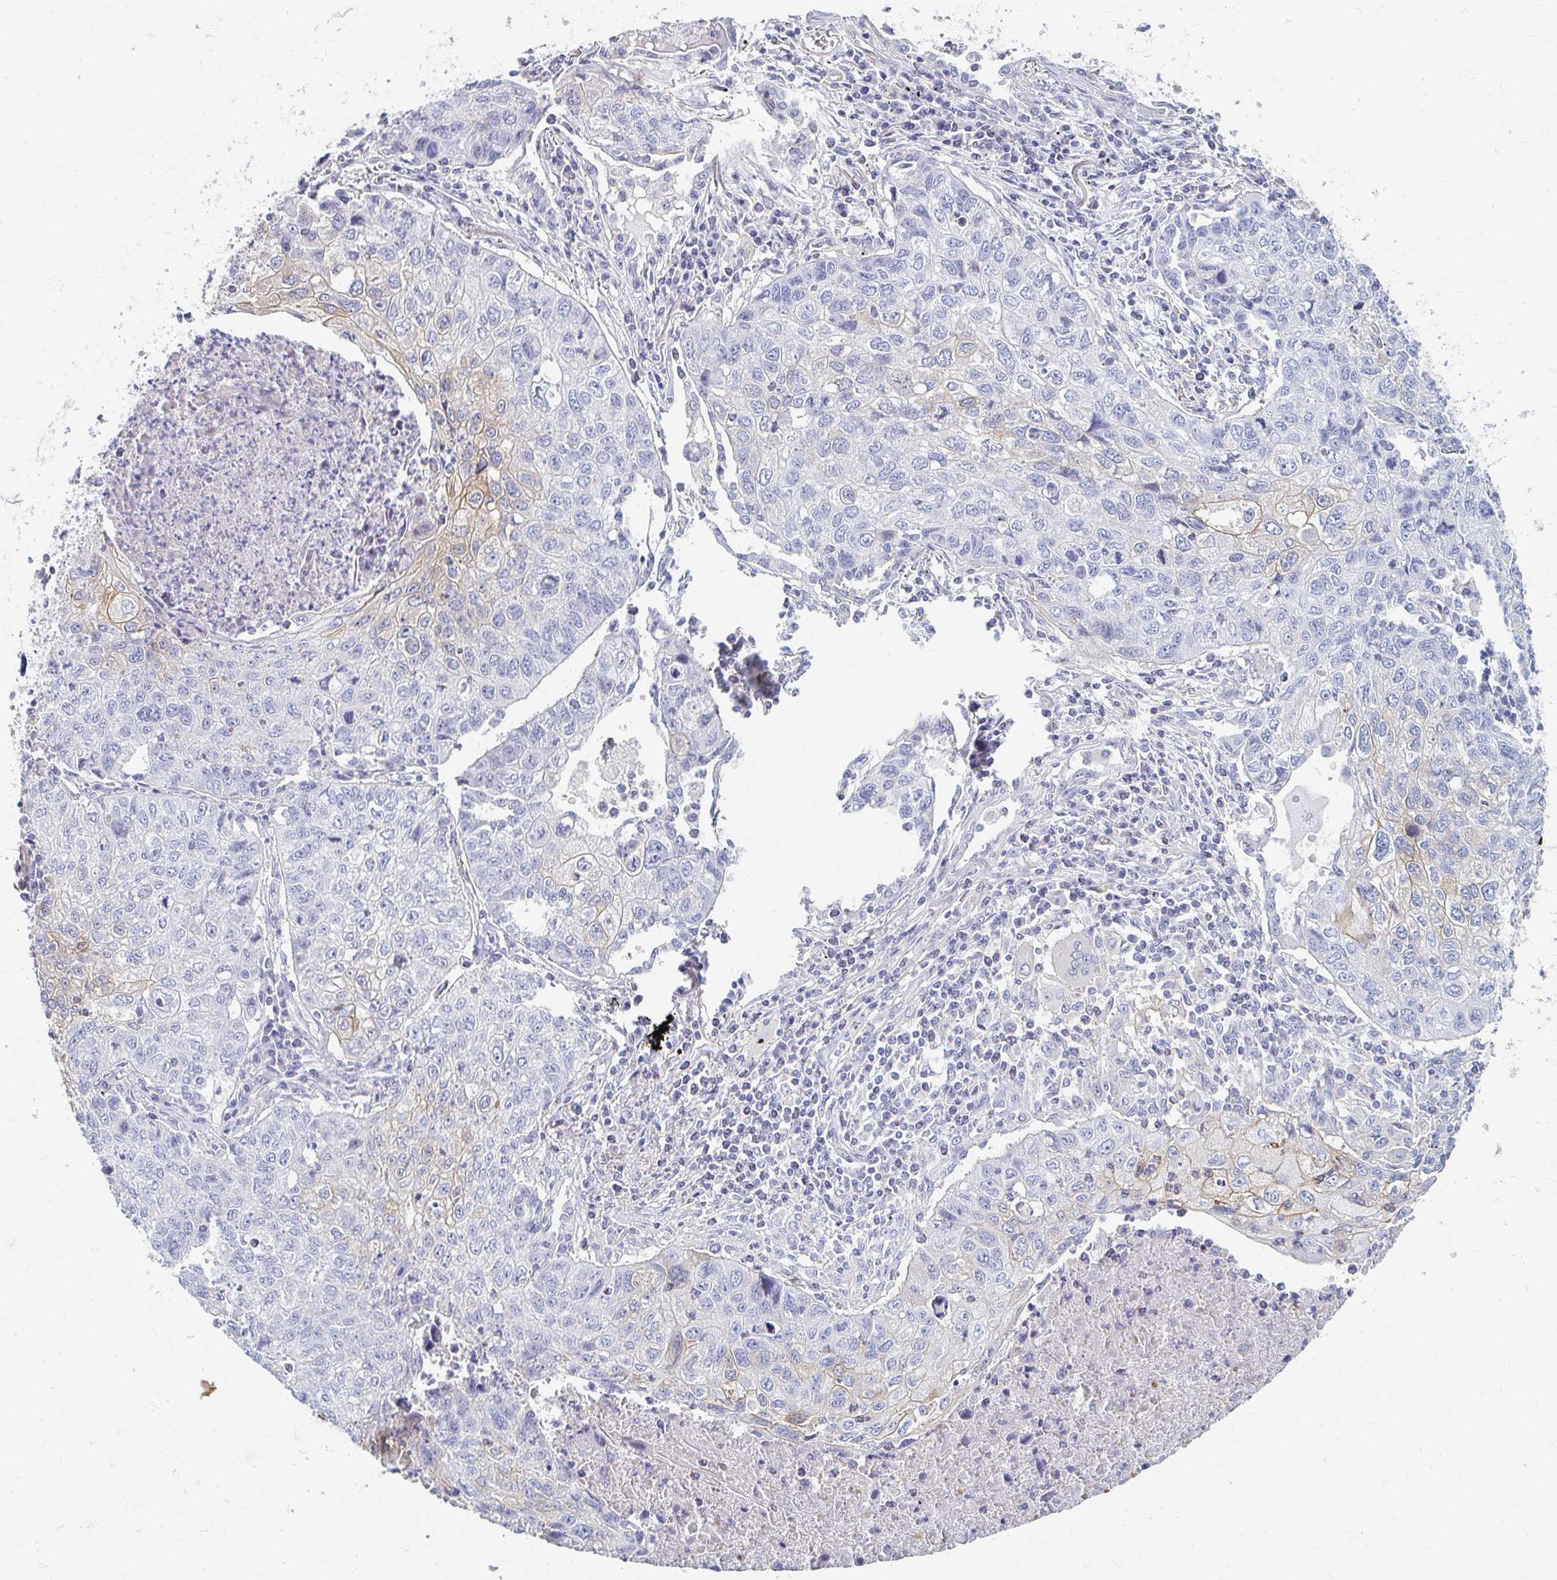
{"staining": {"intensity": "weak", "quantity": "<25%", "location": "cytoplasmic/membranous"}, "tissue": "lung cancer", "cell_type": "Tumor cells", "image_type": "cancer", "snomed": [{"axis": "morphology", "description": "Normal morphology"}, {"axis": "morphology", "description": "Aneuploidy"}, {"axis": "morphology", "description": "Squamous cell carcinoma, NOS"}, {"axis": "topography", "description": "Lymph node"}, {"axis": "topography", "description": "Lung"}], "caption": "Tumor cells are negative for protein expression in human aneuploidy (lung).", "gene": "MYLK2", "patient": {"sex": "female", "age": 76}}